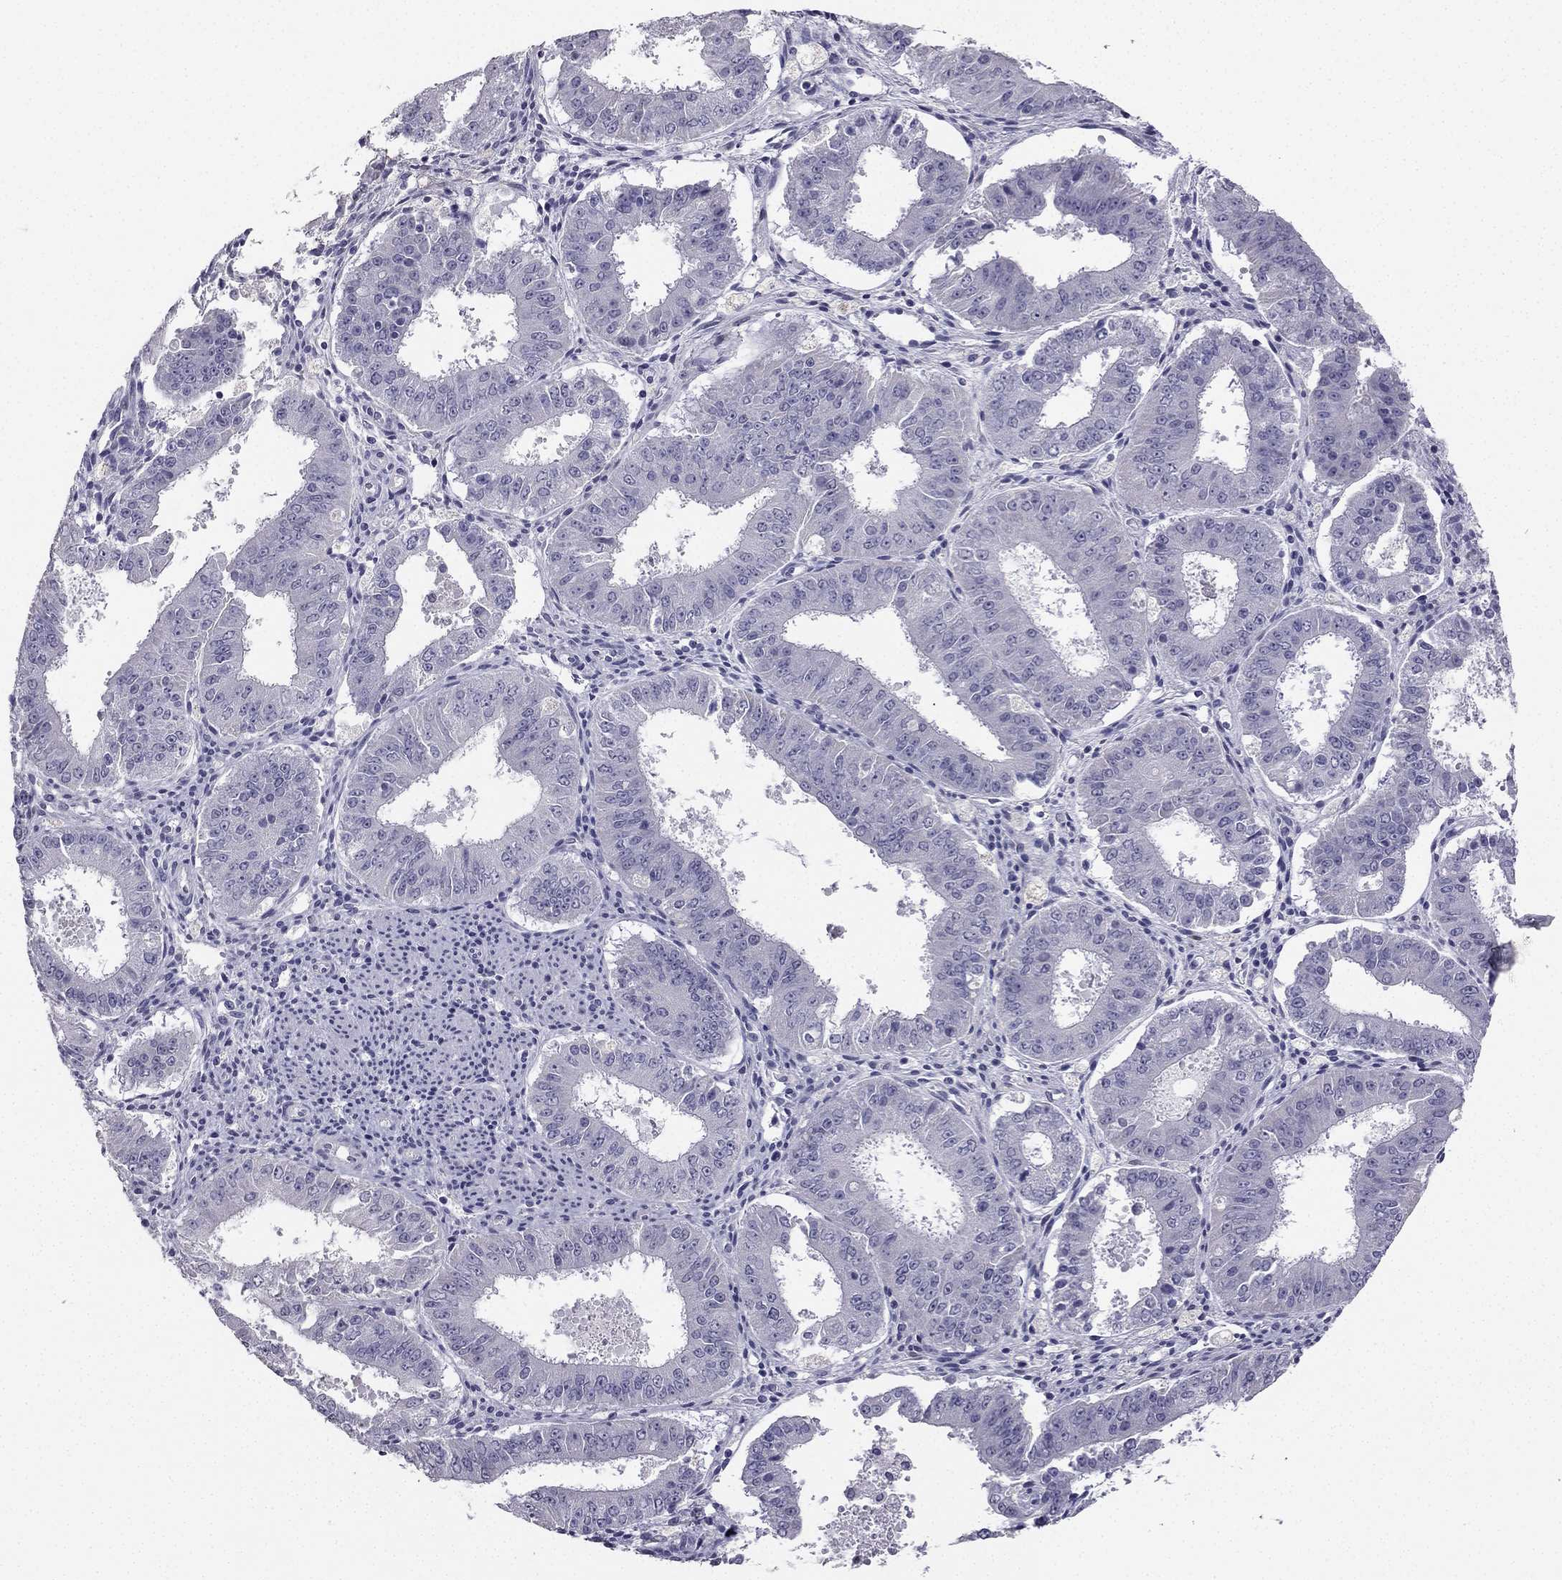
{"staining": {"intensity": "negative", "quantity": "none", "location": "none"}, "tissue": "ovarian cancer", "cell_type": "Tumor cells", "image_type": "cancer", "snomed": [{"axis": "morphology", "description": "Carcinoma, endometroid"}, {"axis": "topography", "description": "Ovary"}], "caption": "Photomicrograph shows no significant protein expression in tumor cells of ovarian cancer (endometroid carcinoma). (DAB (3,3'-diaminobenzidine) IHC, high magnification).", "gene": "CALB2", "patient": {"sex": "female", "age": 42}}